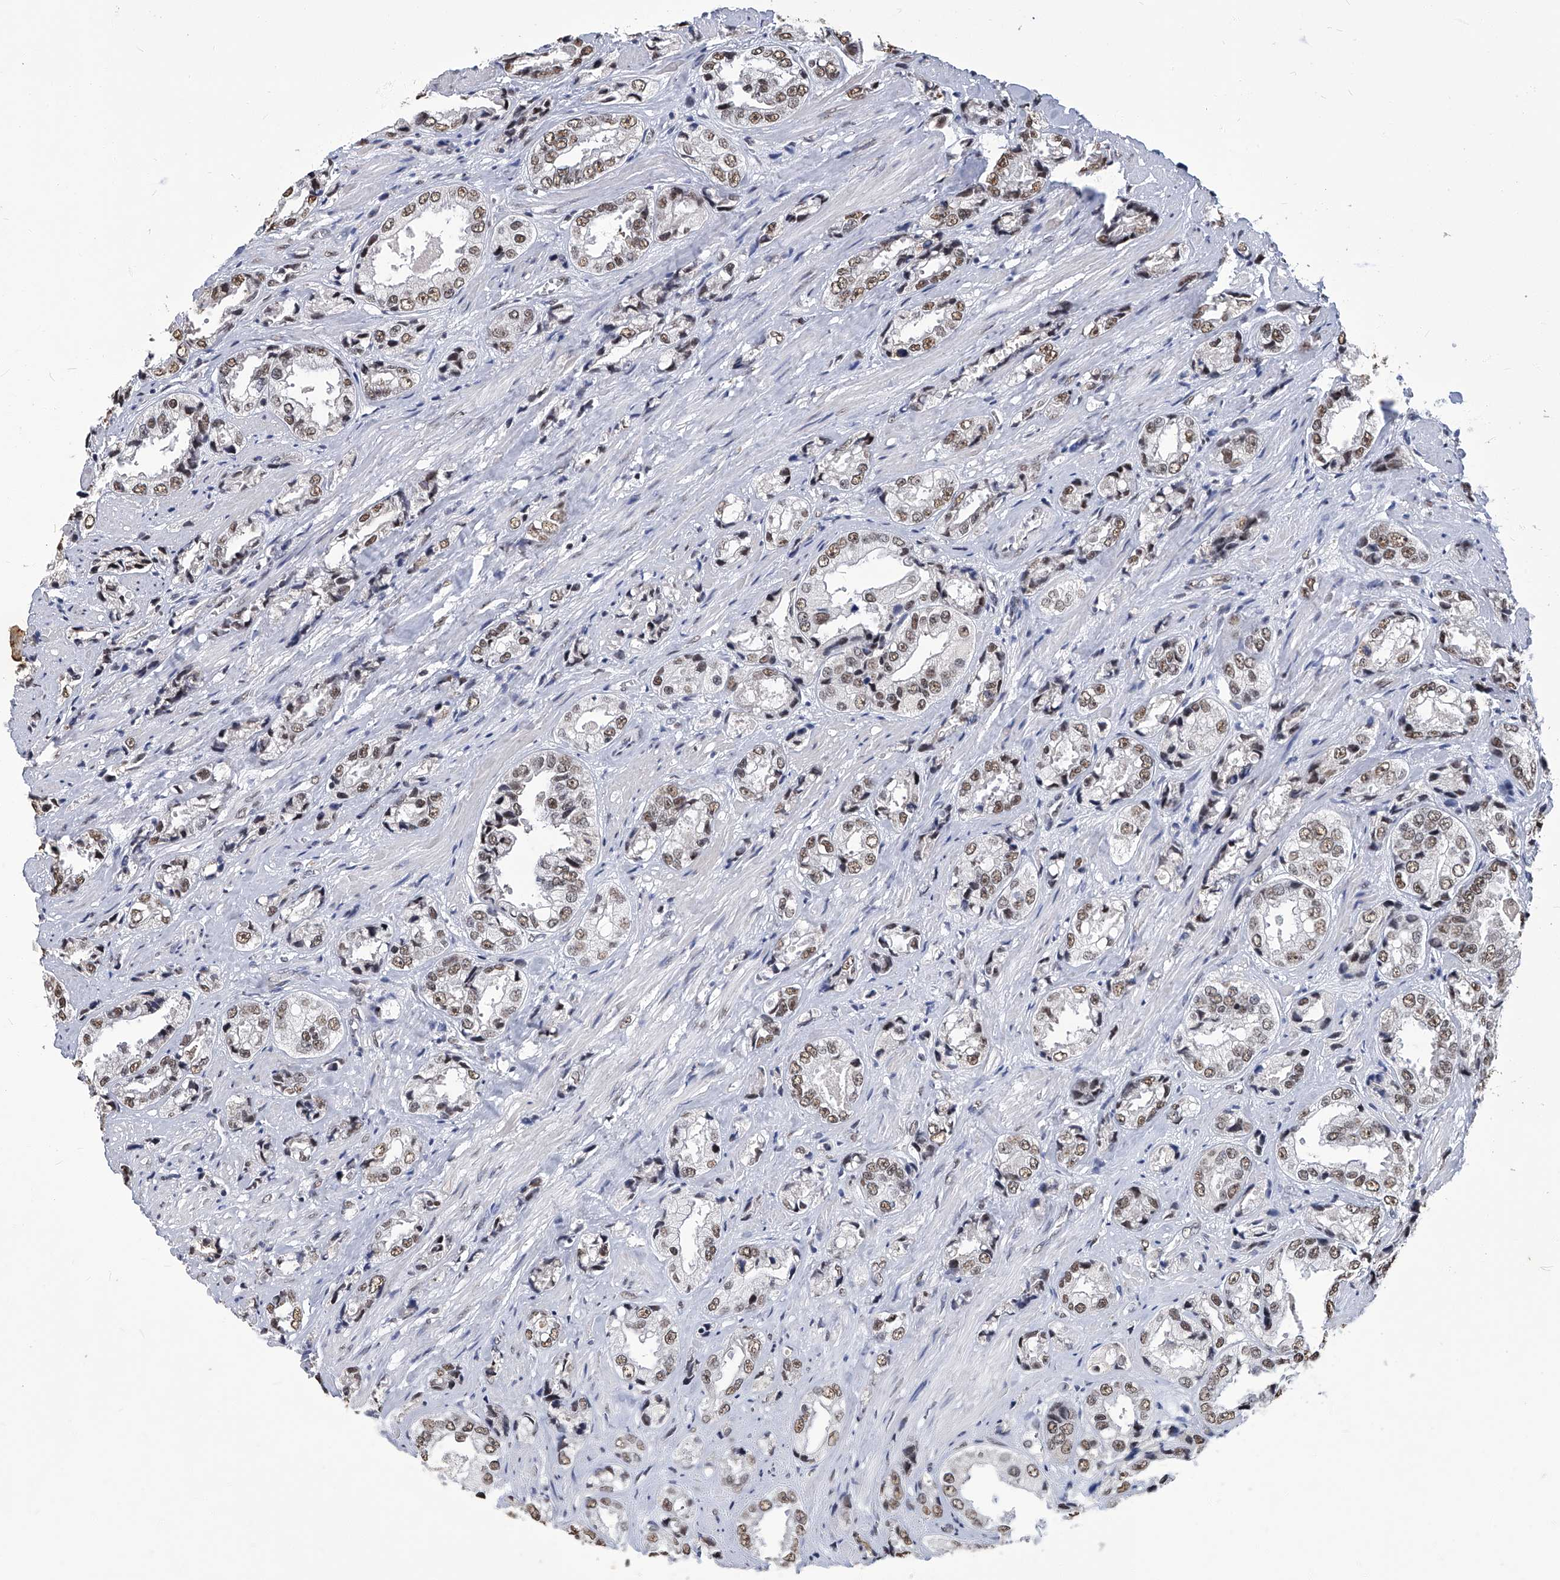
{"staining": {"intensity": "moderate", "quantity": ">75%", "location": "nuclear"}, "tissue": "prostate cancer", "cell_type": "Tumor cells", "image_type": "cancer", "snomed": [{"axis": "morphology", "description": "Adenocarcinoma, High grade"}, {"axis": "topography", "description": "Prostate"}], "caption": "Protein expression analysis of human prostate cancer (adenocarcinoma (high-grade)) reveals moderate nuclear positivity in approximately >75% of tumor cells.", "gene": "HBP1", "patient": {"sex": "male", "age": 61}}